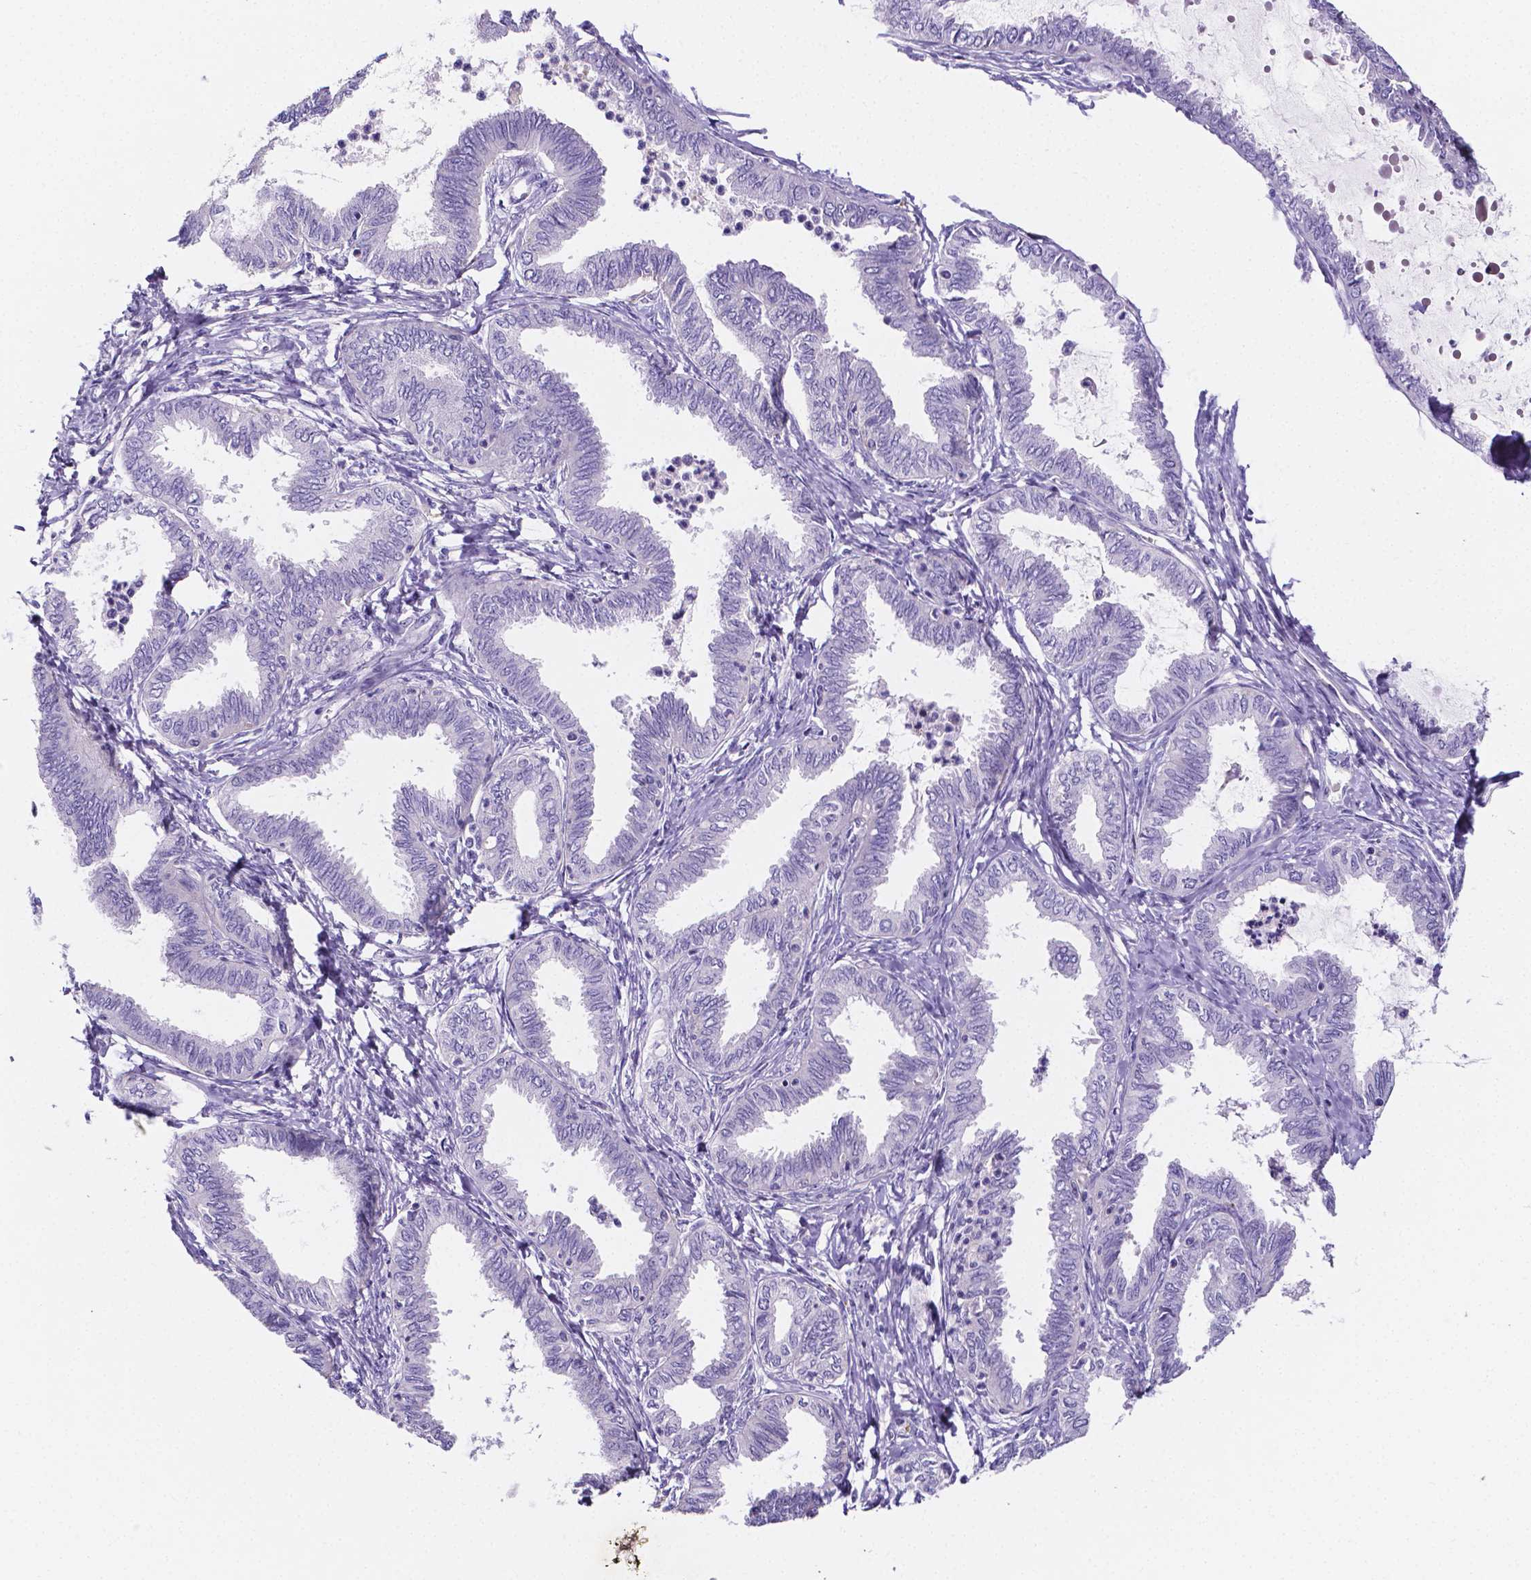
{"staining": {"intensity": "negative", "quantity": "none", "location": "none"}, "tissue": "ovarian cancer", "cell_type": "Tumor cells", "image_type": "cancer", "snomed": [{"axis": "morphology", "description": "Carcinoma, endometroid"}, {"axis": "topography", "description": "Ovary"}], "caption": "IHC photomicrograph of neoplastic tissue: human endometroid carcinoma (ovarian) stained with DAB exhibits no significant protein expression in tumor cells.", "gene": "NRGN", "patient": {"sex": "female", "age": 70}}